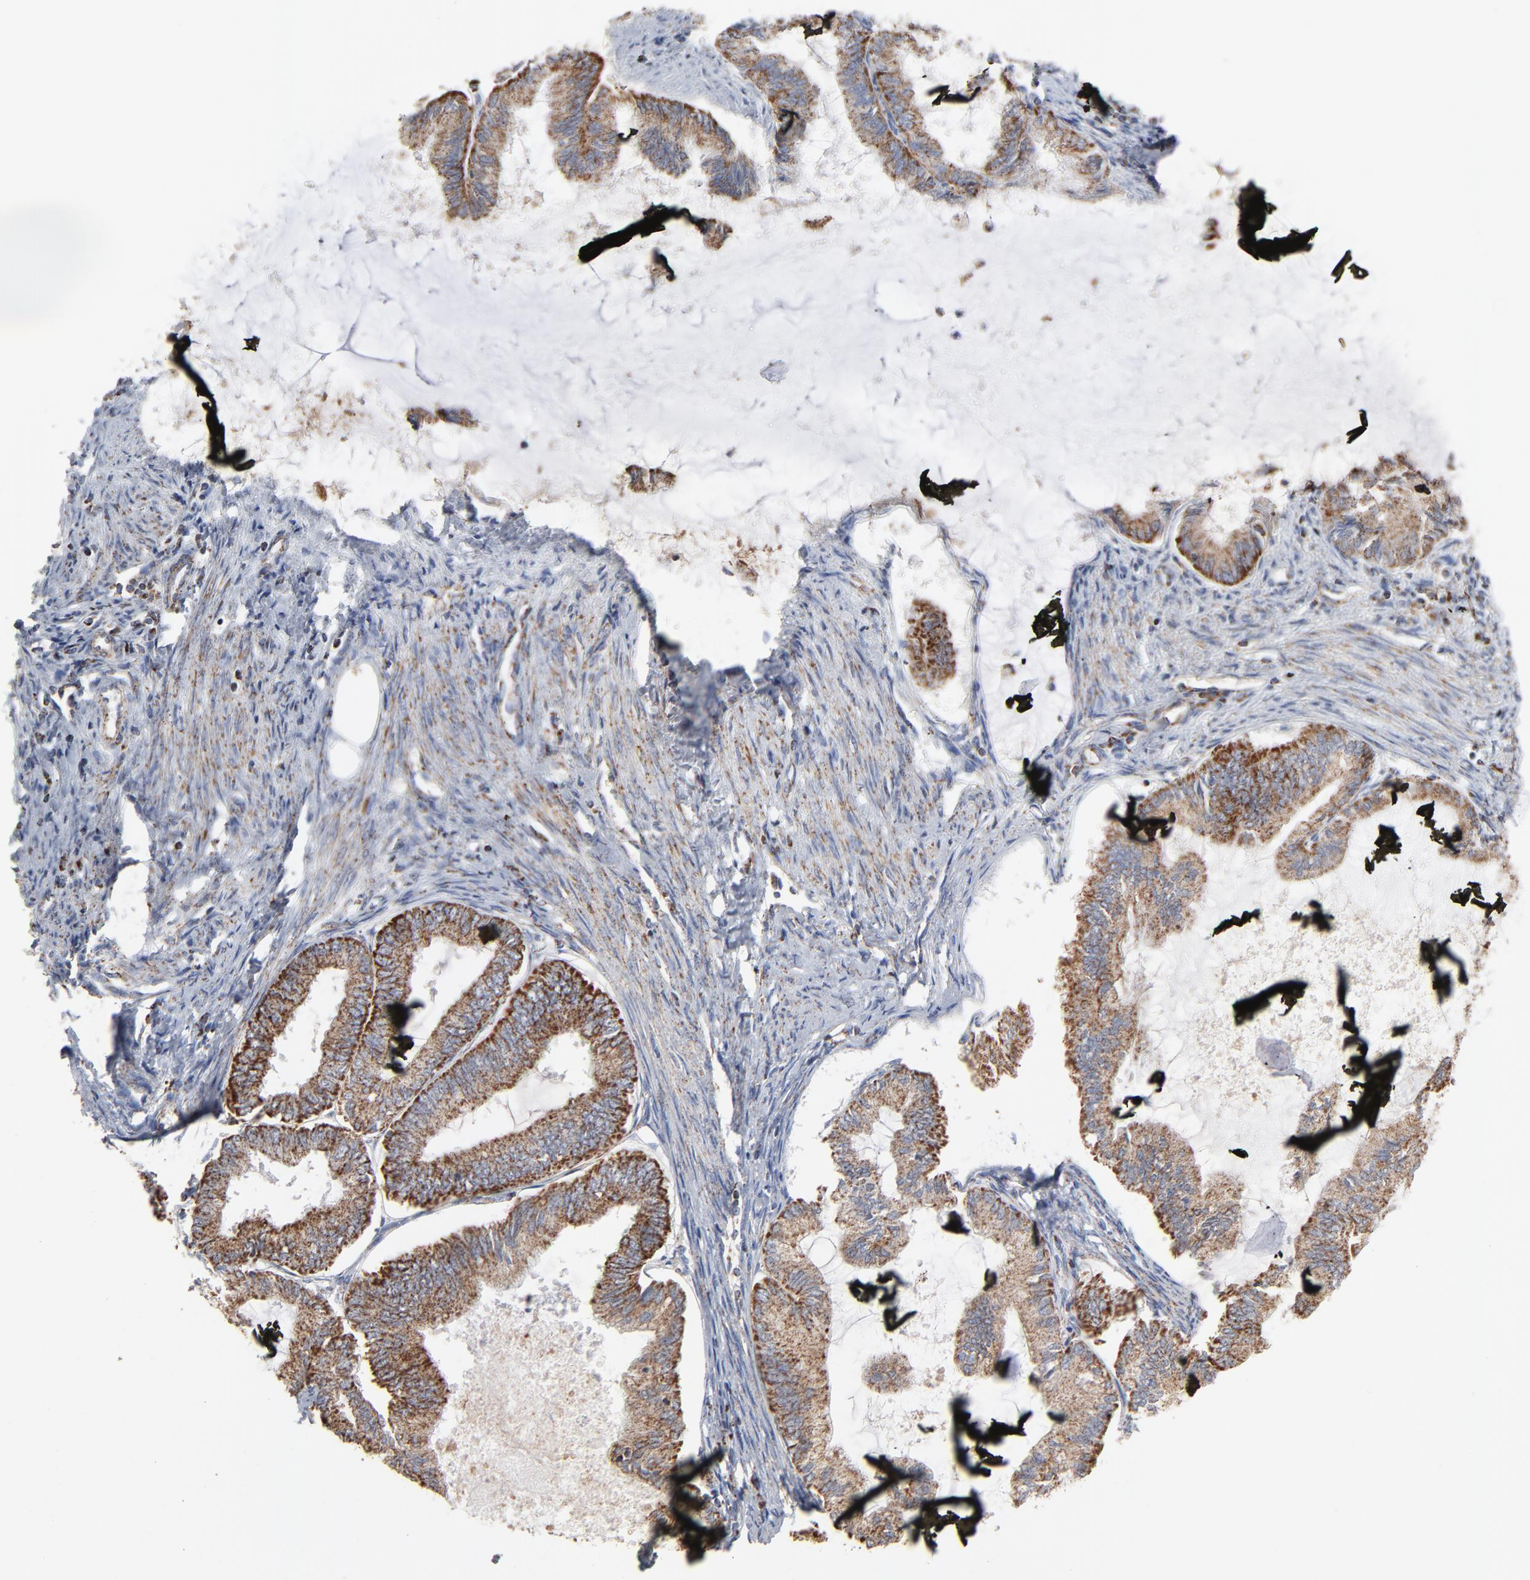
{"staining": {"intensity": "strong", "quantity": ">75%", "location": "cytoplasmic/membranous"}, "tissue": "endometrial cancer", "cell_type": "Tumor cells", "image_type": "cancer", "snomed": [{"axis": "morphology", "description": "Adenocarcinoma, NOS"}, {"axis": "topography", "description": "Endometrium"}], "caption": "Endometrial cancer (adenocarcinoma) was stained to show a protein in brown. There is high levels of strong cytoplasmic/membranous staining in approximately >75% of tumor cells.", "gene": "UQCRC1", "patient": {"sex": "female", "age": 86}}